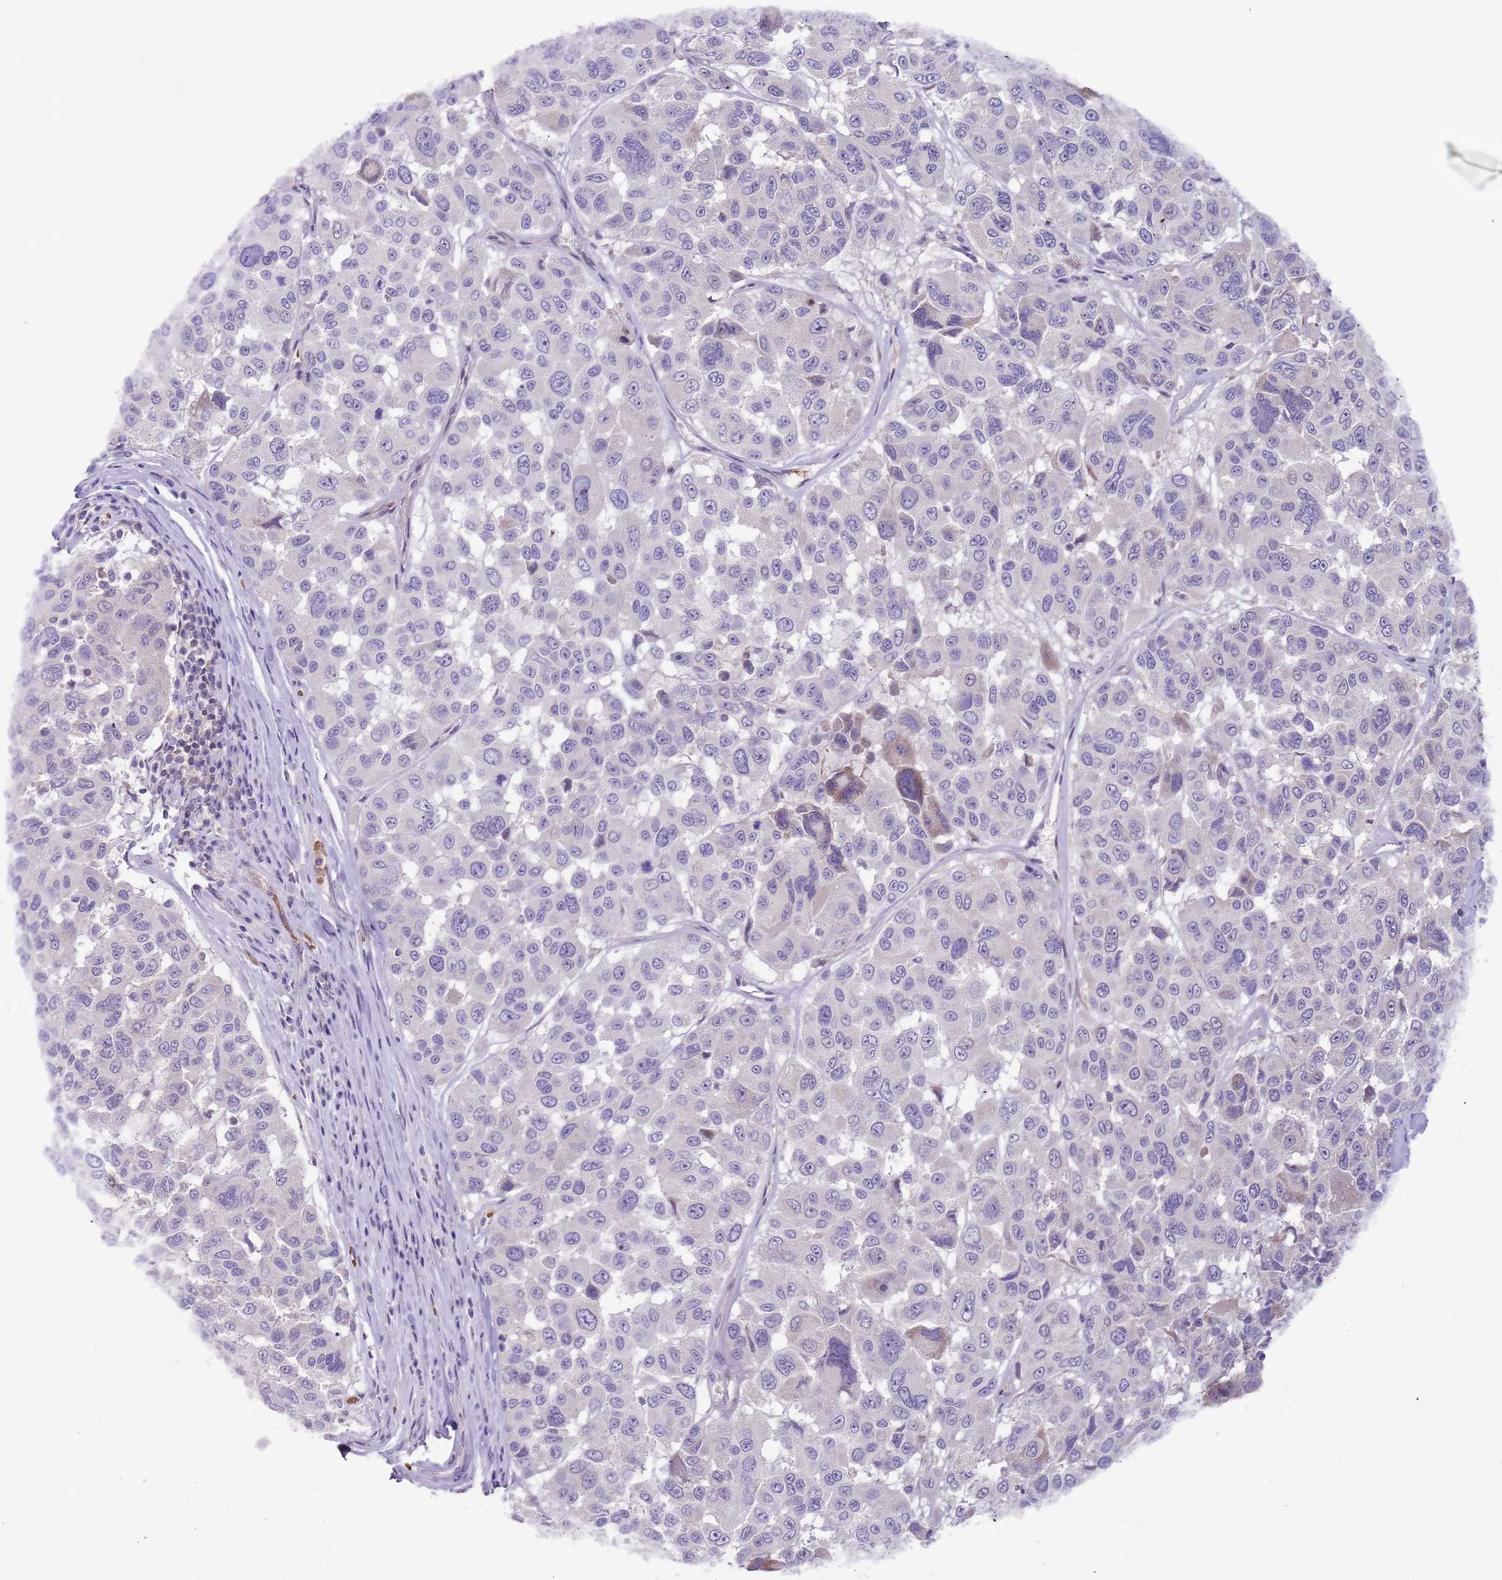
{"staining": {"intensity": "negative", "quantity": "none", "location": "none"}, "tissue": "melanoma", "cell_type": "Tumor cells", "image_type": "cancer", "snomed": [{"axis": "morphology", "description": "Malignant melanoma, NOS"}, {"axis": "topography", "description": "Skin"}], "caption": "The IHC micrograph has no significant positivity in tumor cells of melanoma tissue.", "gene": "PRAC1", "patient": {"sex": "female", "age": 66}}